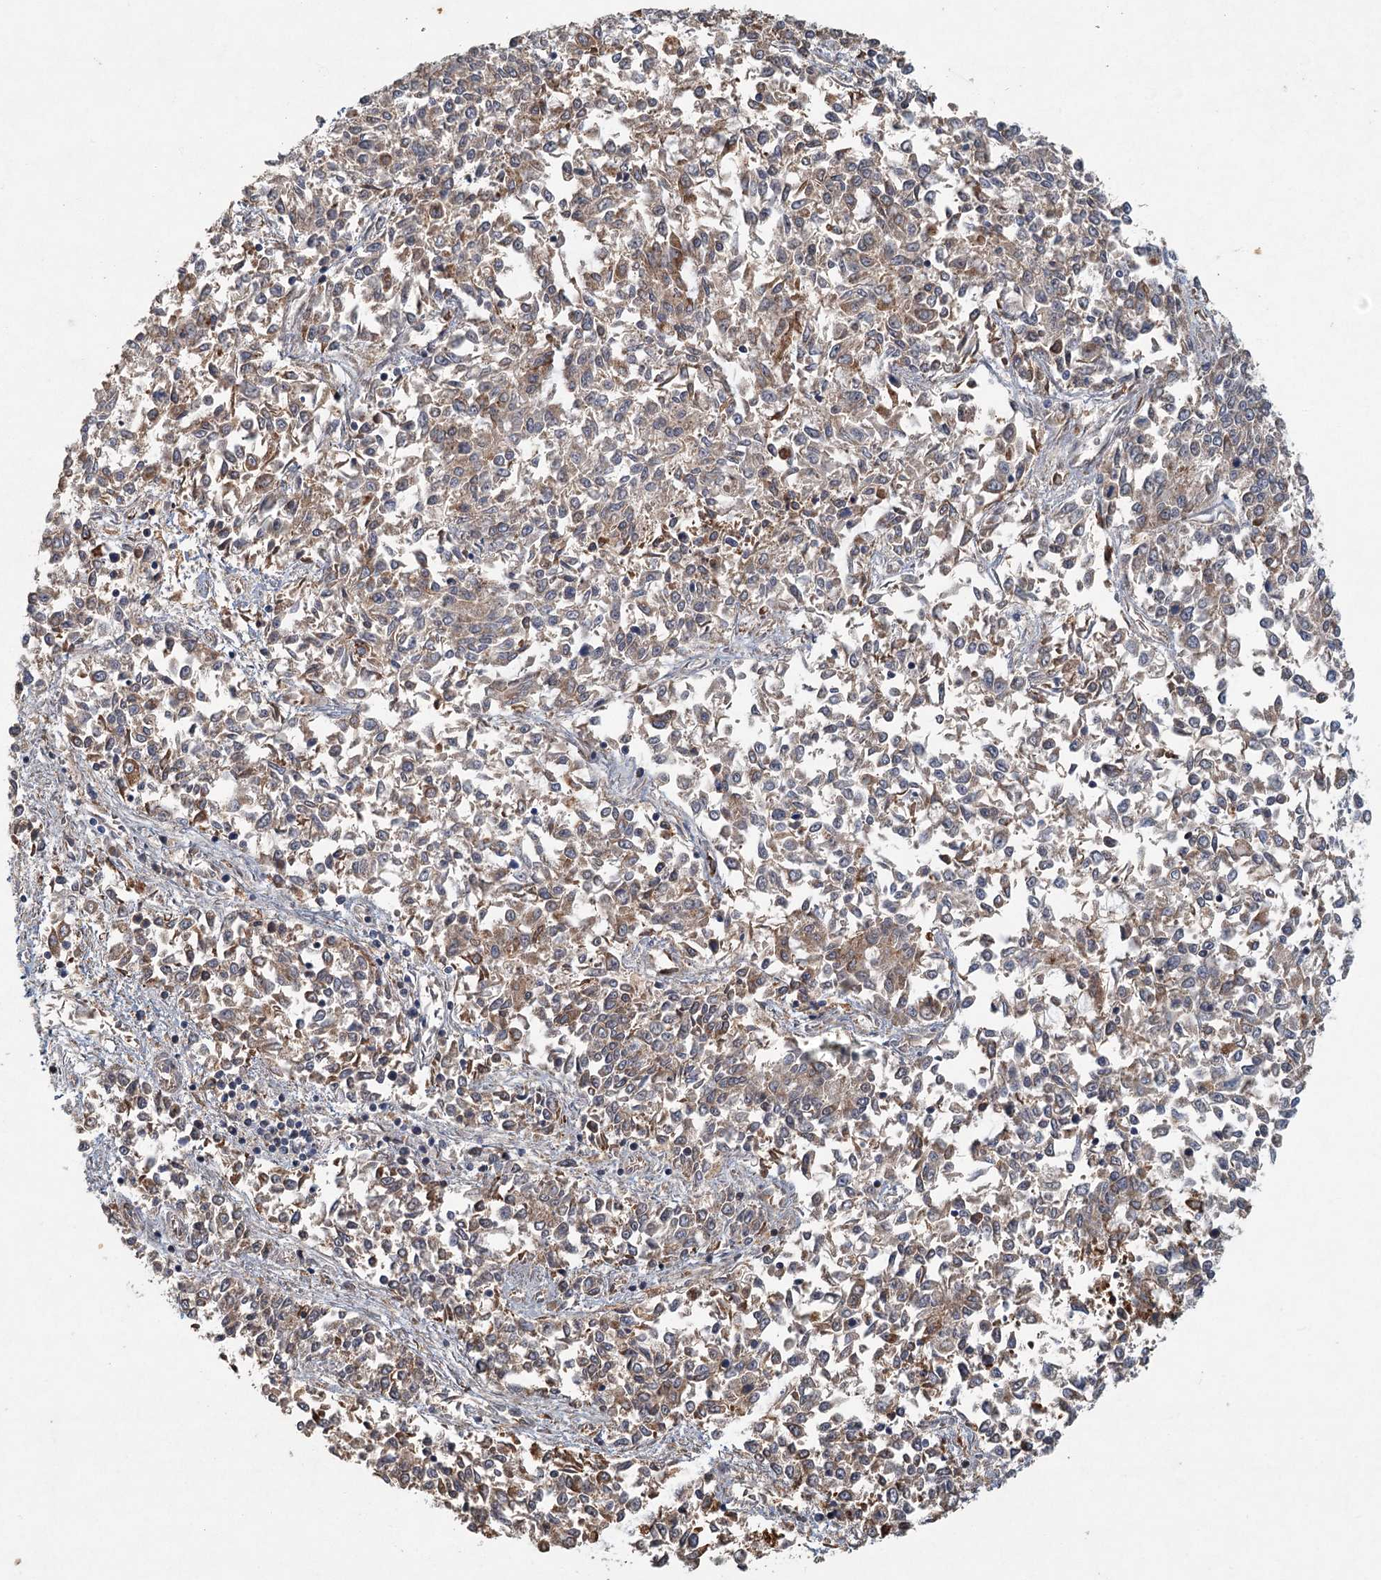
{"staining": {"intensity": "moderate", "quantity": "25%-75%", "location": "cytoplasmic/membranous"}, "tissue": "endometrial cancer", "cell_type": "Tumor cells", "image_type": "cancer", "snomed": [{"axis": "morphology", "description": "Adenocarcinoma, NOS"}, {"axis": "topography", "description": "Endometrium"}], "caption": "IHC micrograph of neoplastic tissue: endometrial cancer stained using immunohistochemistry exhibits medium levels of moderate protein expression localized specifically in the cytoplasmic/membranous of tumor cells, appearing as a cytoplasmic/membranous brown color.", "gene": "SRPX2", "patient": {"sex": "female", "age": 50}}